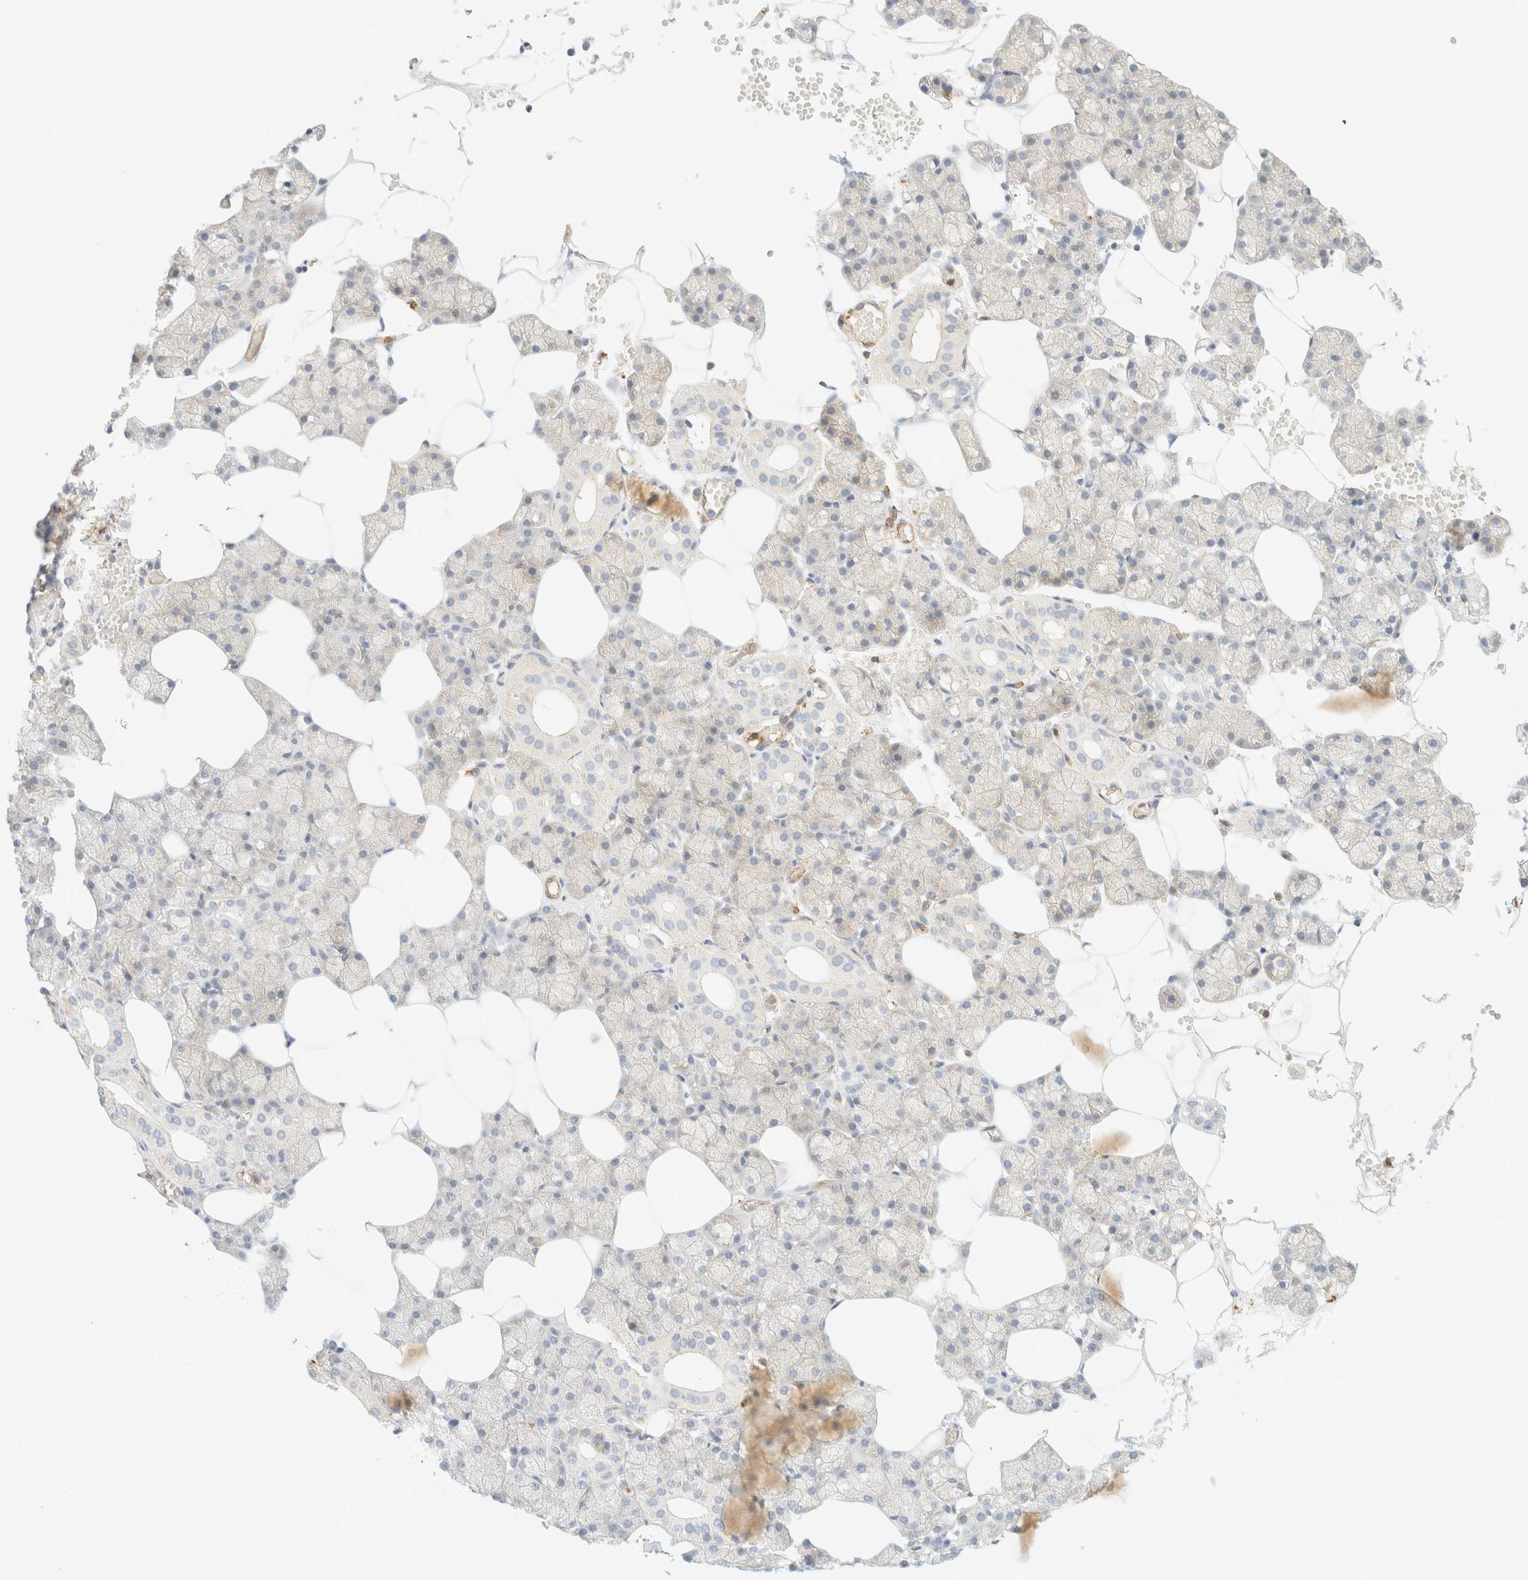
{"staining": {"intensity": "weak", "quantity": "25%-75%", "location": "cytoplasmic/membranous"}, "tissue": "salivary gland", "cell_type": "Glandular cells", "image_type": "normal", "snomed": [{"axis": "morphology", "description": "Normal tissue, NOS"}, {"axis": "topography", "description": "Salivary gland"}], "caption": "Brown immunohistochemical staining in unremarkable salivary gland demonstrates weak cytoplasmic/membranous staining in approximately 25%-75% of glandular cells.", "gene": "OTOP2", "patient": {"sex": "male", "age": 62}}